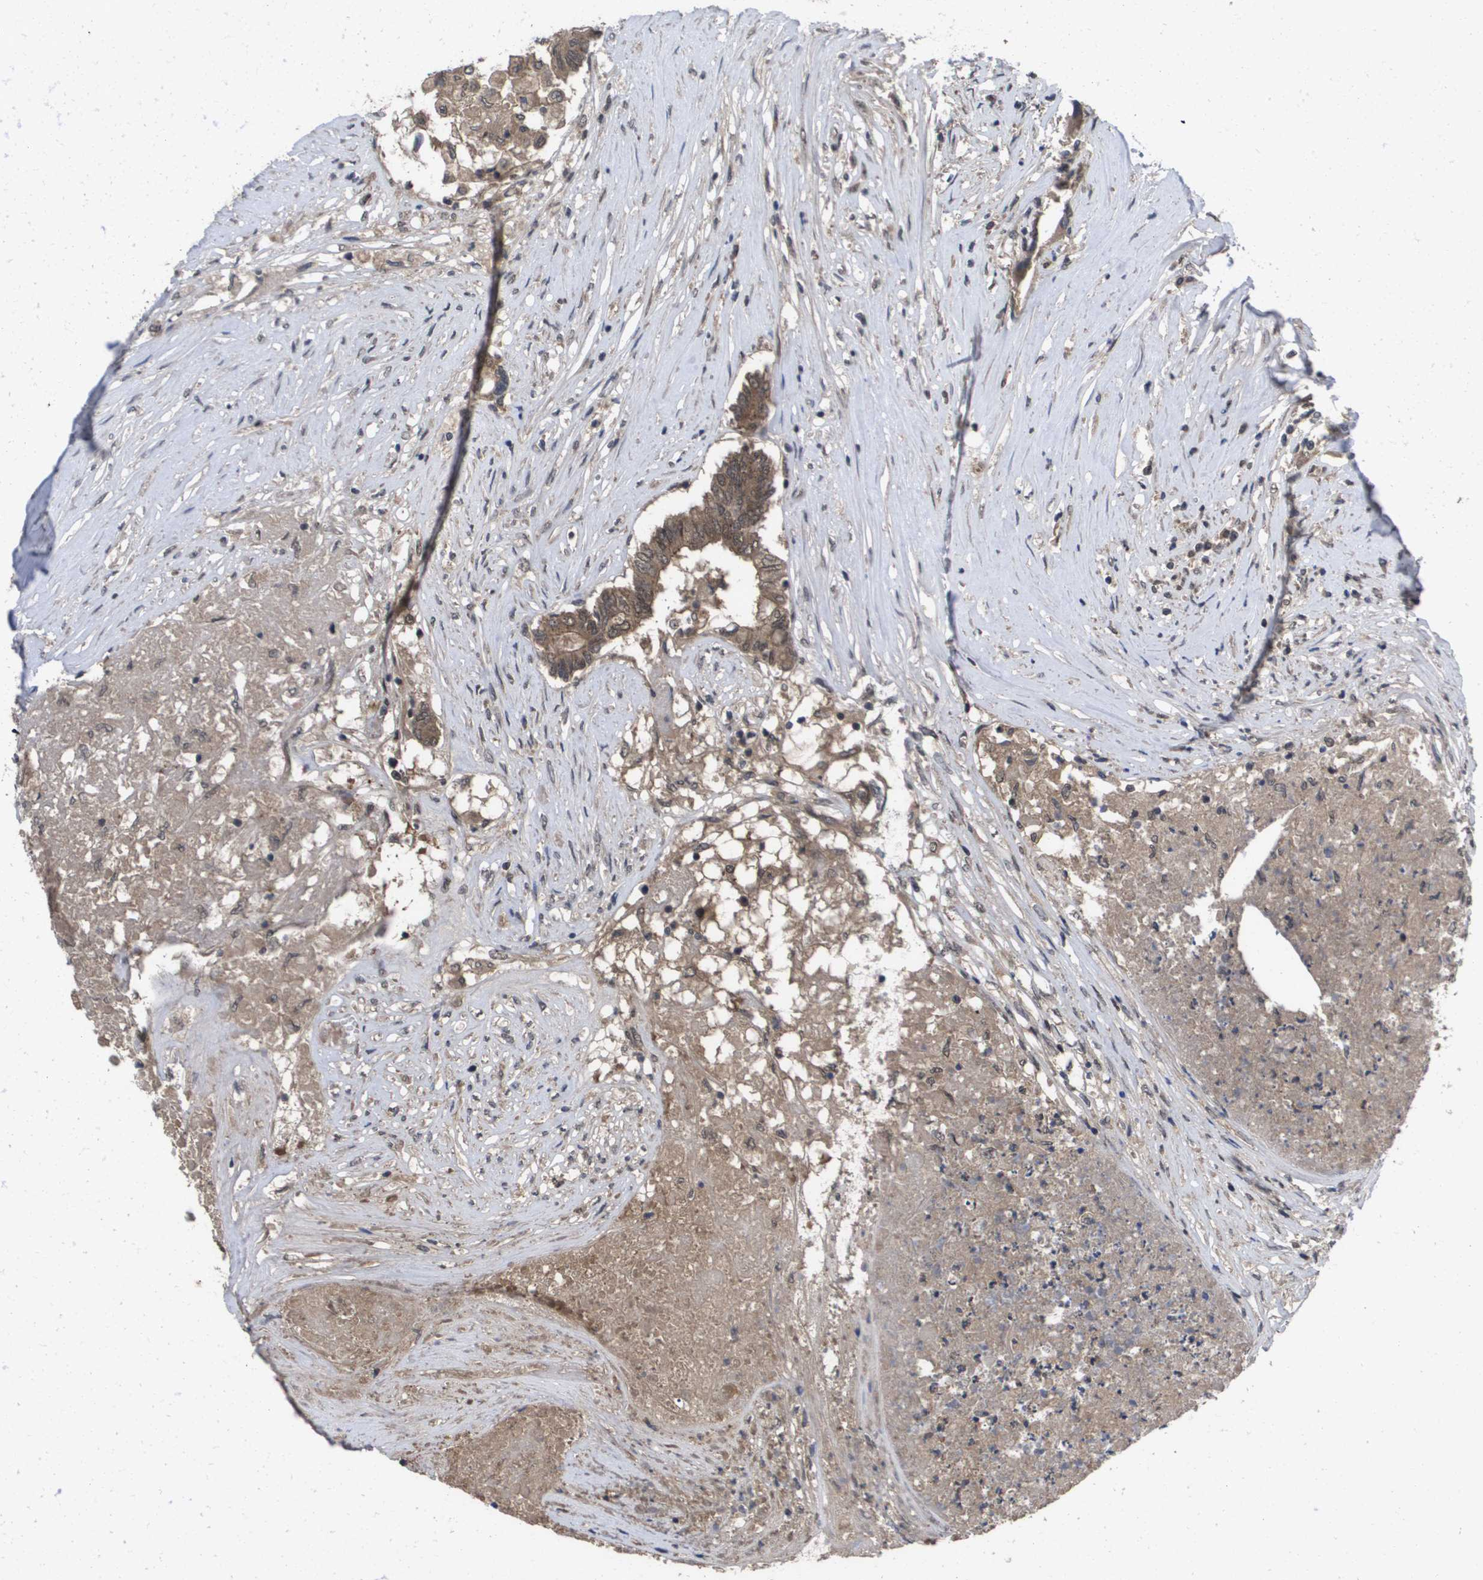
{"staining": {"intensity": "moderate", "quantity": ">75%", "location": "cytoplasmic/membranous,nuclear"}, "tissue": "colorectal cancer", "cell_type": "Tumor cells", "image_type": "cancer", "snomed": [{"axis": "morphology", "description": "Adenocarcinoma, NOS"}, {"axis": "topography", "description": "Rectum"}], "caption": "Immunohistochemistry (IHC) histopathology image of neoplastic tissue: colorectal adenocarcinoma stained using IHC exhibits medium levels of moderate protein expression localized specifically in the cytoplasmic/membranous and nuclear of tumor cells, appearing as a cytoplasmic/membranous and nuclear brown color.", "gene": "AMBRA1", "patient": {"sex": "male", "age": 63}}